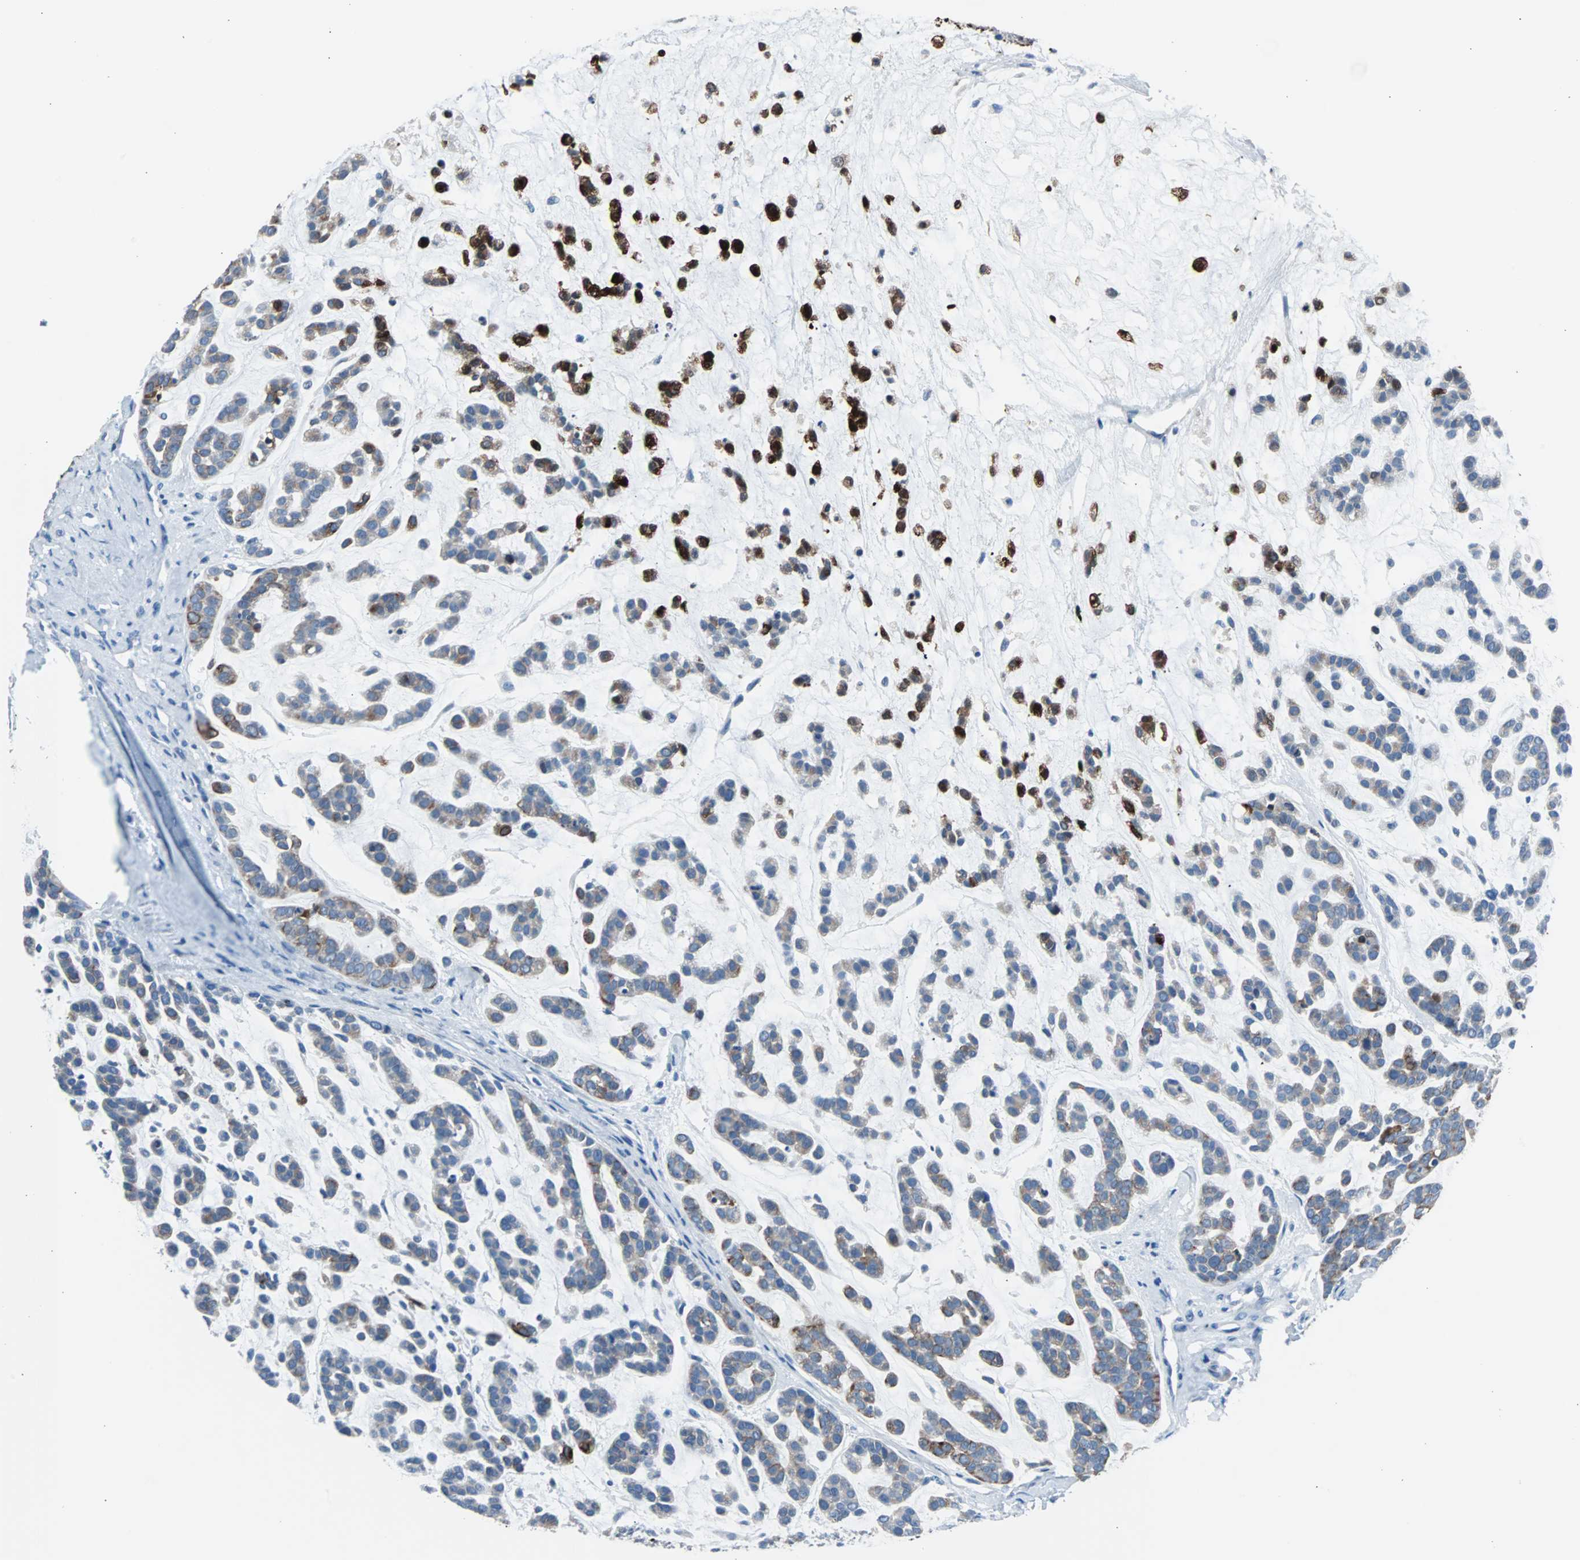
{"staining": {"intensity": "moderate", "quantity": ">75%", "location": "cytoplasmic/membranous"}, "tissue": "head and neck cancer", "cell_type": "Tumor cells", "image_type": "cancer", "snomed": [{"axis": "morphology", "description": "Adenocarcinoma, NOS"}, {"axis": "morphology", "description": "Adenoma, NOS"}, {"axis": "topography", "description": "Head-Neck"}], "caption": "A brown stain highlights moderate cytoplasmic/membranous expression of a protein in adenoma (head and neck) tumor cells. The protein of interest is stained brown, and the nuclei are stained in blue (DAB IHC with brightfield microscopy, high magnification).", "gene": "KRT7", "patient": {"sex": "female", "age": 55}}